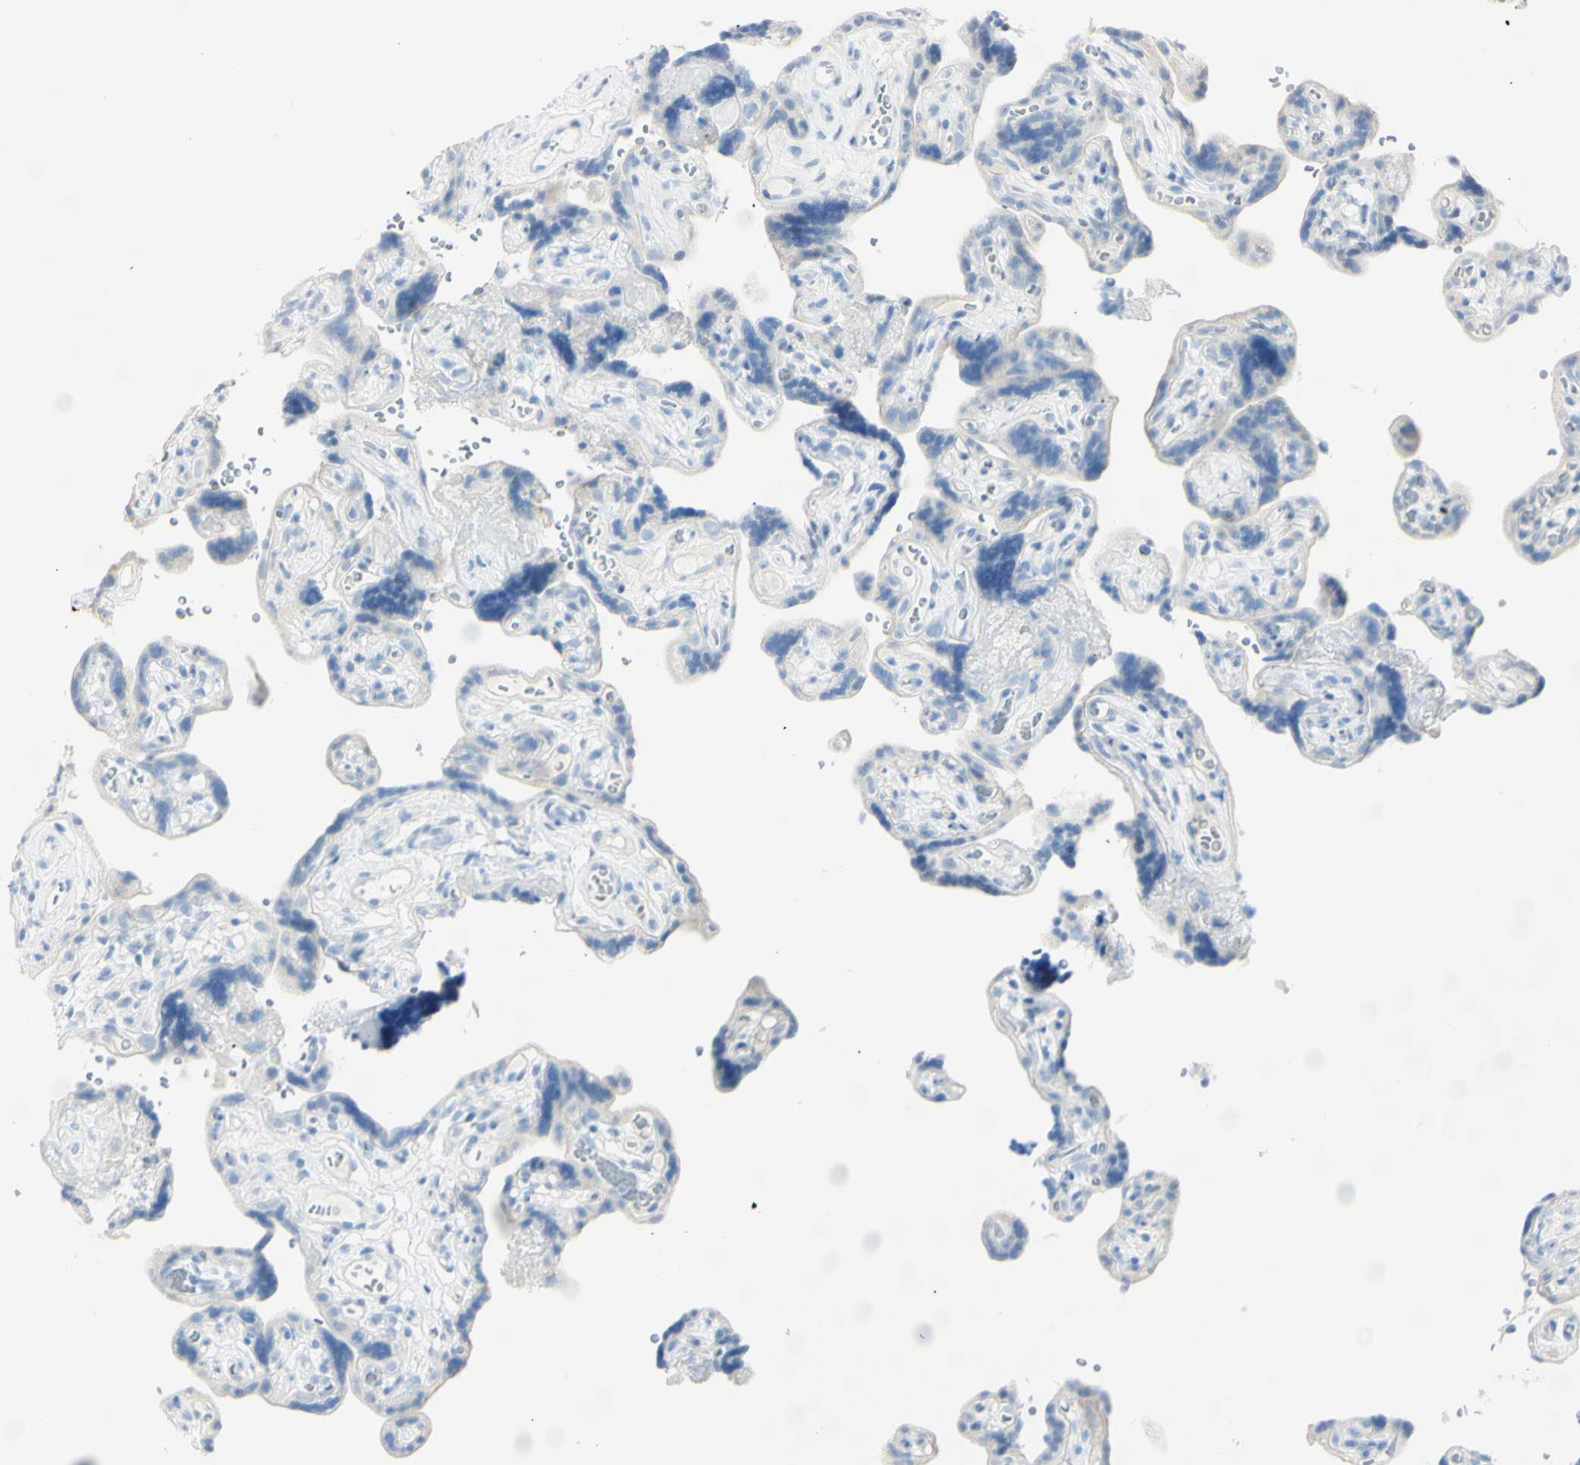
{"staining": {"intensity": "negative", "quantity": "none", "location": "none"}, "tissue": "placenta", "cell_type": "Decidual cells", "image_type": "normal", "snomed": [{"axis": "morphology", "description": "Normal tissue, NOS"}, {"axis": "topography", "description": "Placenta"}], "caption": "There is no significant expression in decidual cells of placenta. The staining was performed using DAB to visualize the protein expression in brown, while the nuclei were stained in blue with hematoxylin (Magnification: 20x).", "gene": "LETM1", "patient": {"sex": "female", "age": 30}}